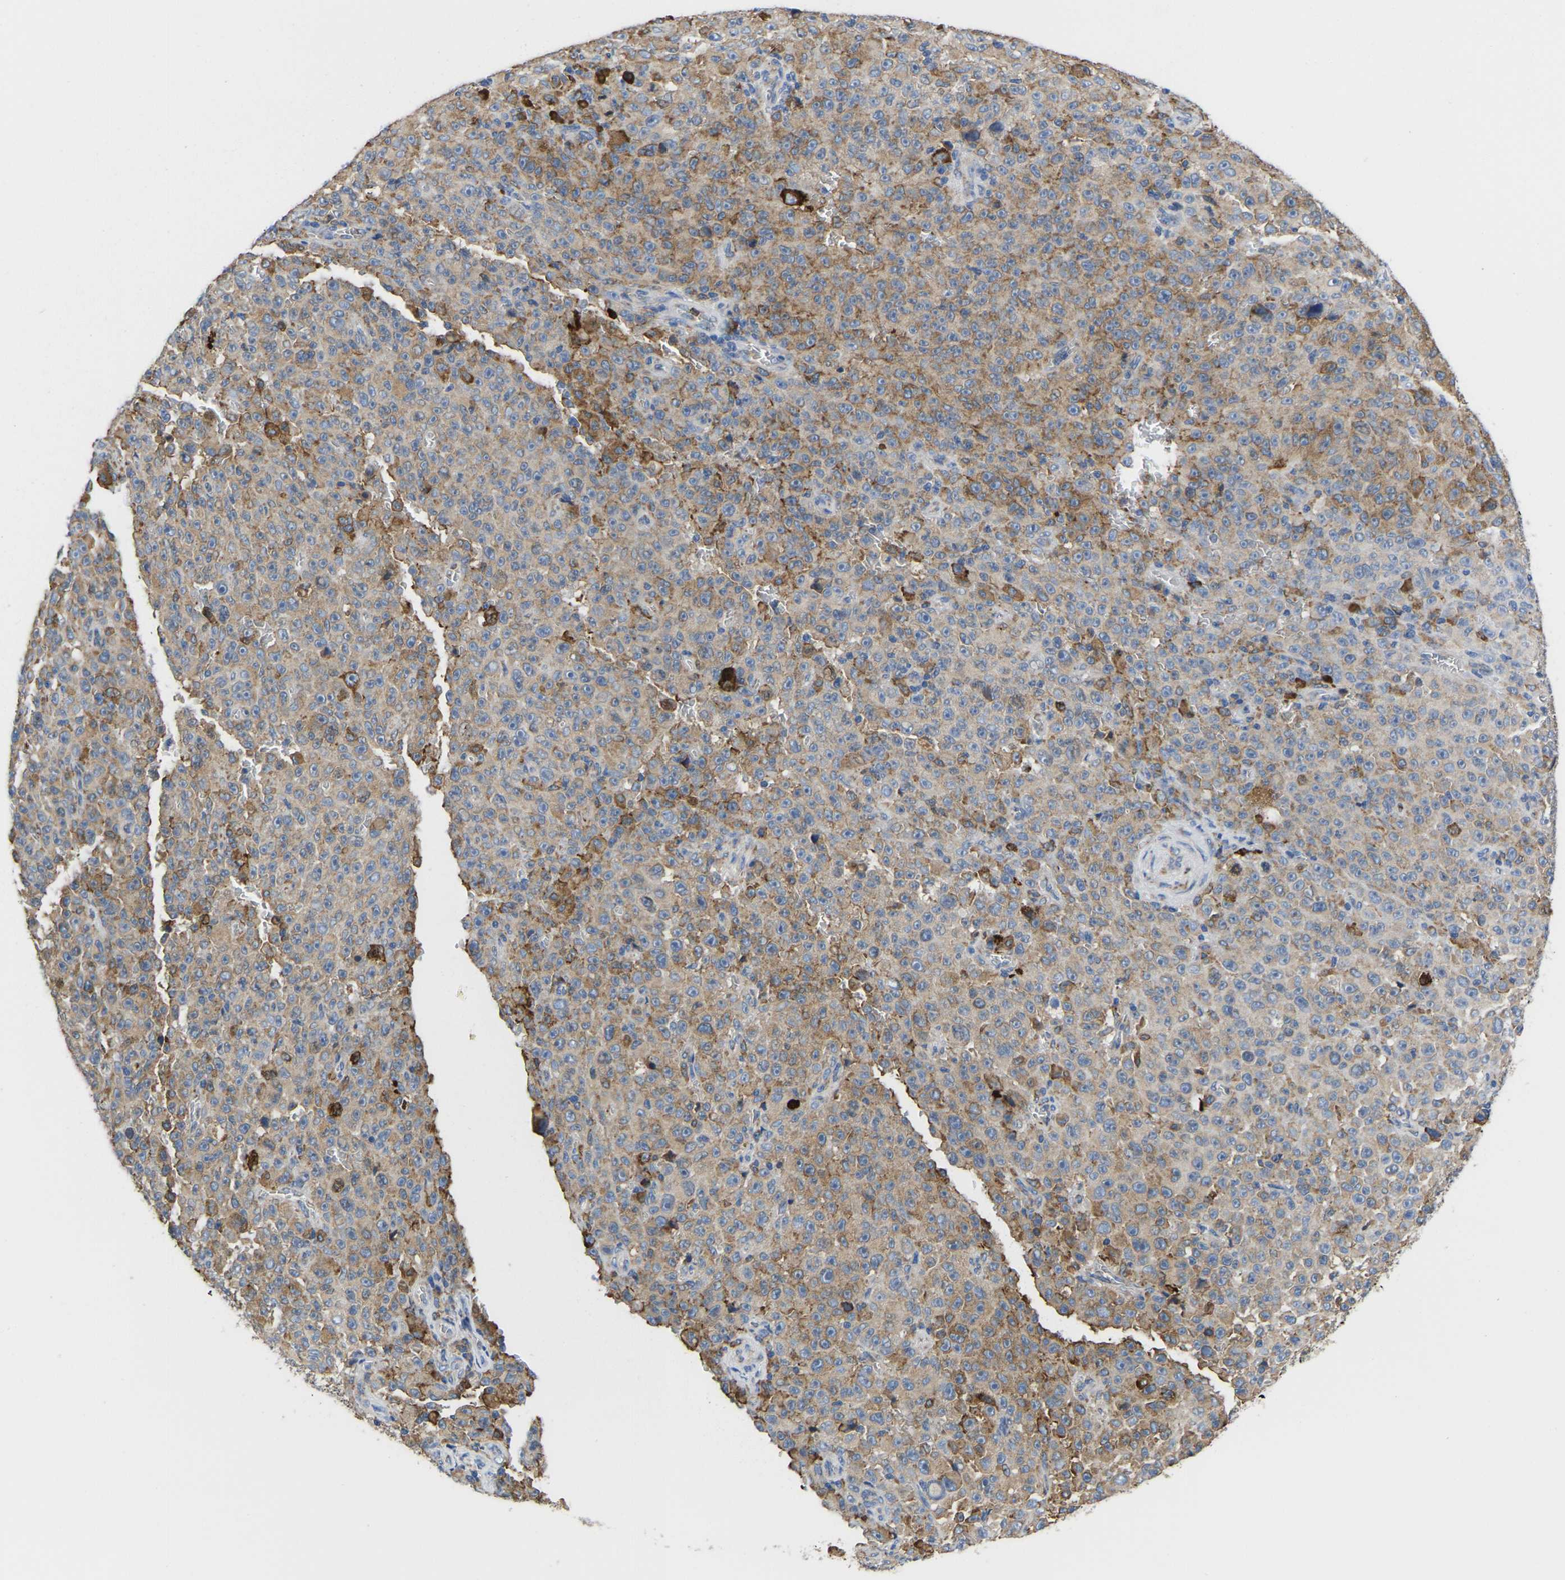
{"staining": {"intensity": "moderate", "quantity": ">75%", "location": "cytoplasmic/membranous"}, "tissue": "melanoma", "cell_type": "Tumor cells", "image_type": "cancer", "snomed": [{"axis": "morphology", "description": "Malignant melanoma, NOS"}, {"axis": "topography", "description": "Skin"}], "caption": "Immunohistochemical staining of melanoma displays medium levels of moderate cytoplasmic/membranous protein positivity in about >75% of tumor cells.", "gene": "P4HB", "patient": {"sex": "female", "age": 82}}